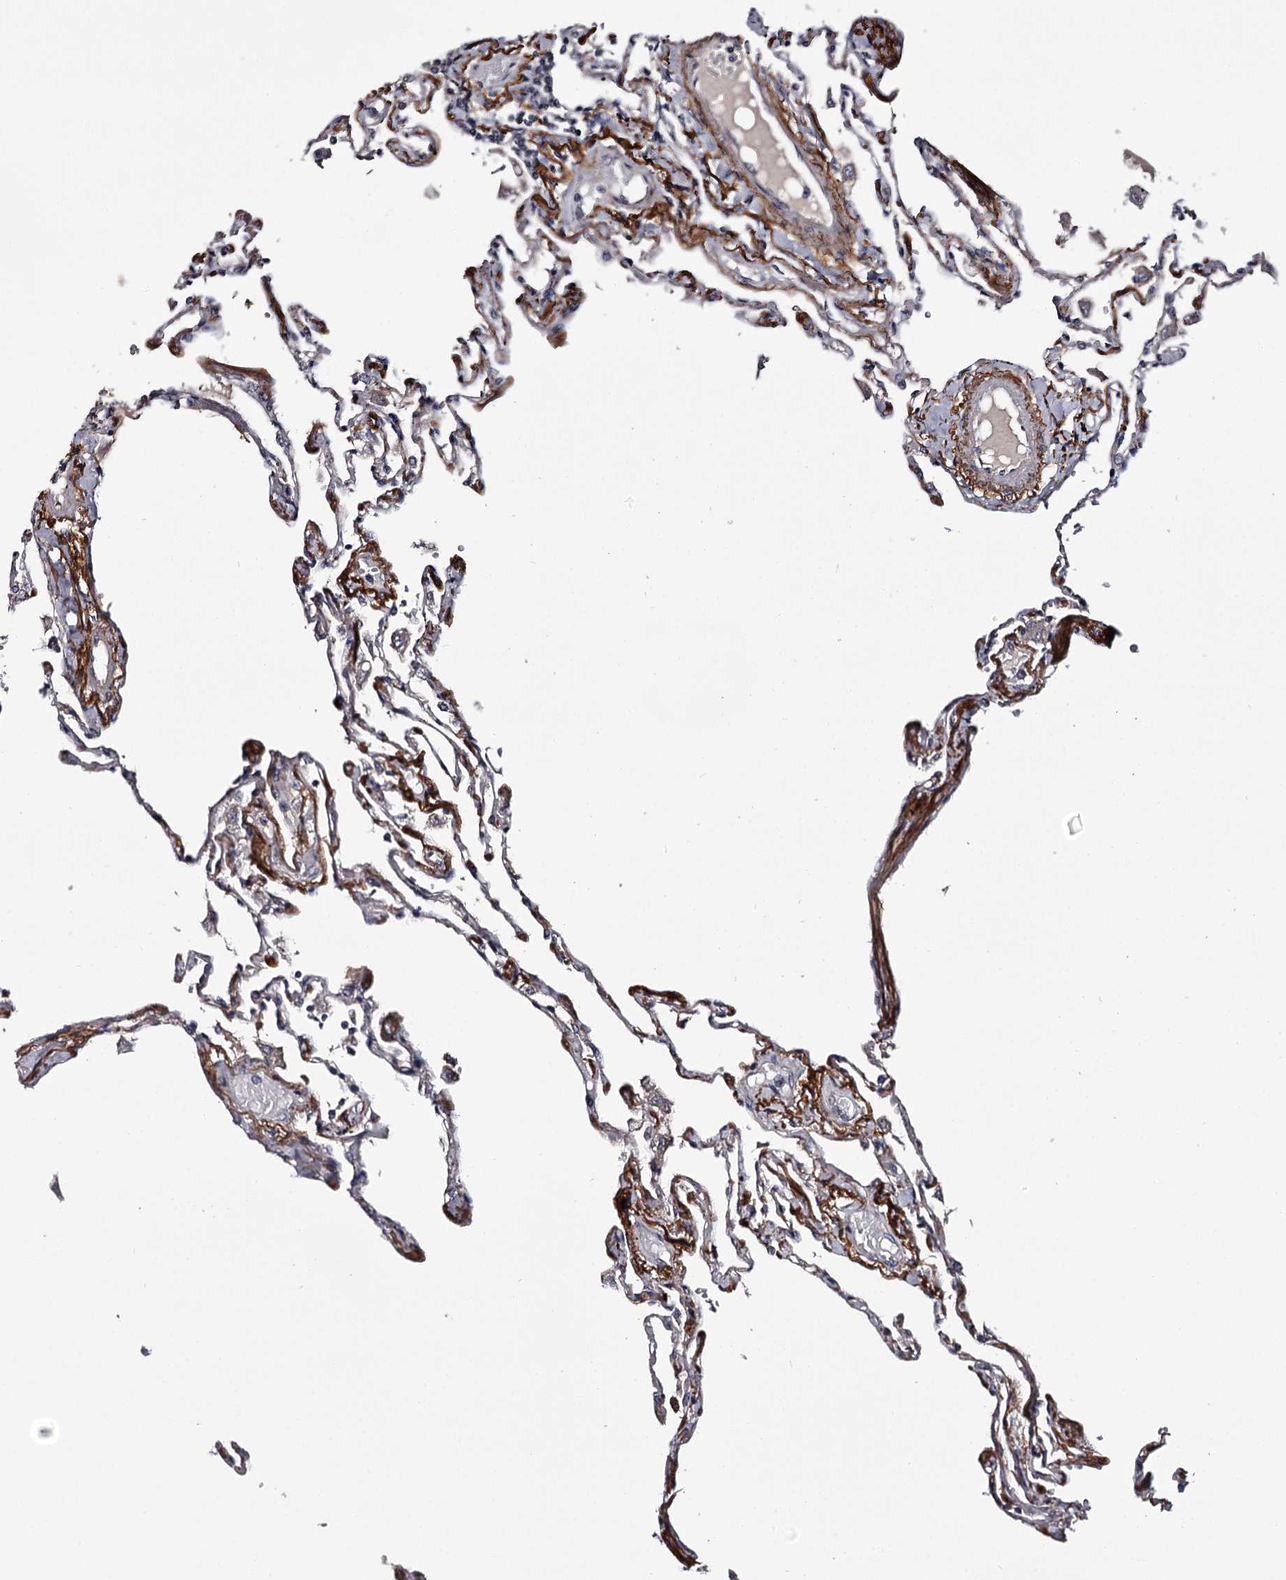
{"staining": {"intensity": "moderate", "quantity": ">75%", "location": "cytoplasmic/membranous,nuclear"}, "tissue": "lung", "cell_type": "Alveolar cells", "image_type": "normal", "snomed": [{"axis": "morphology", "description": "Normal tissue, NOS"}, {"axis": "topography", "description": "Lung"}], "caption": "Moderate cytoplasmic/membranous,nuclear positivity for a protein is seen in approximately >75% of alveolar cells of normal lung using immunohistochemistry.", "gene": "CWF19L2", "patient": {"sex": "female", "age": 67}}